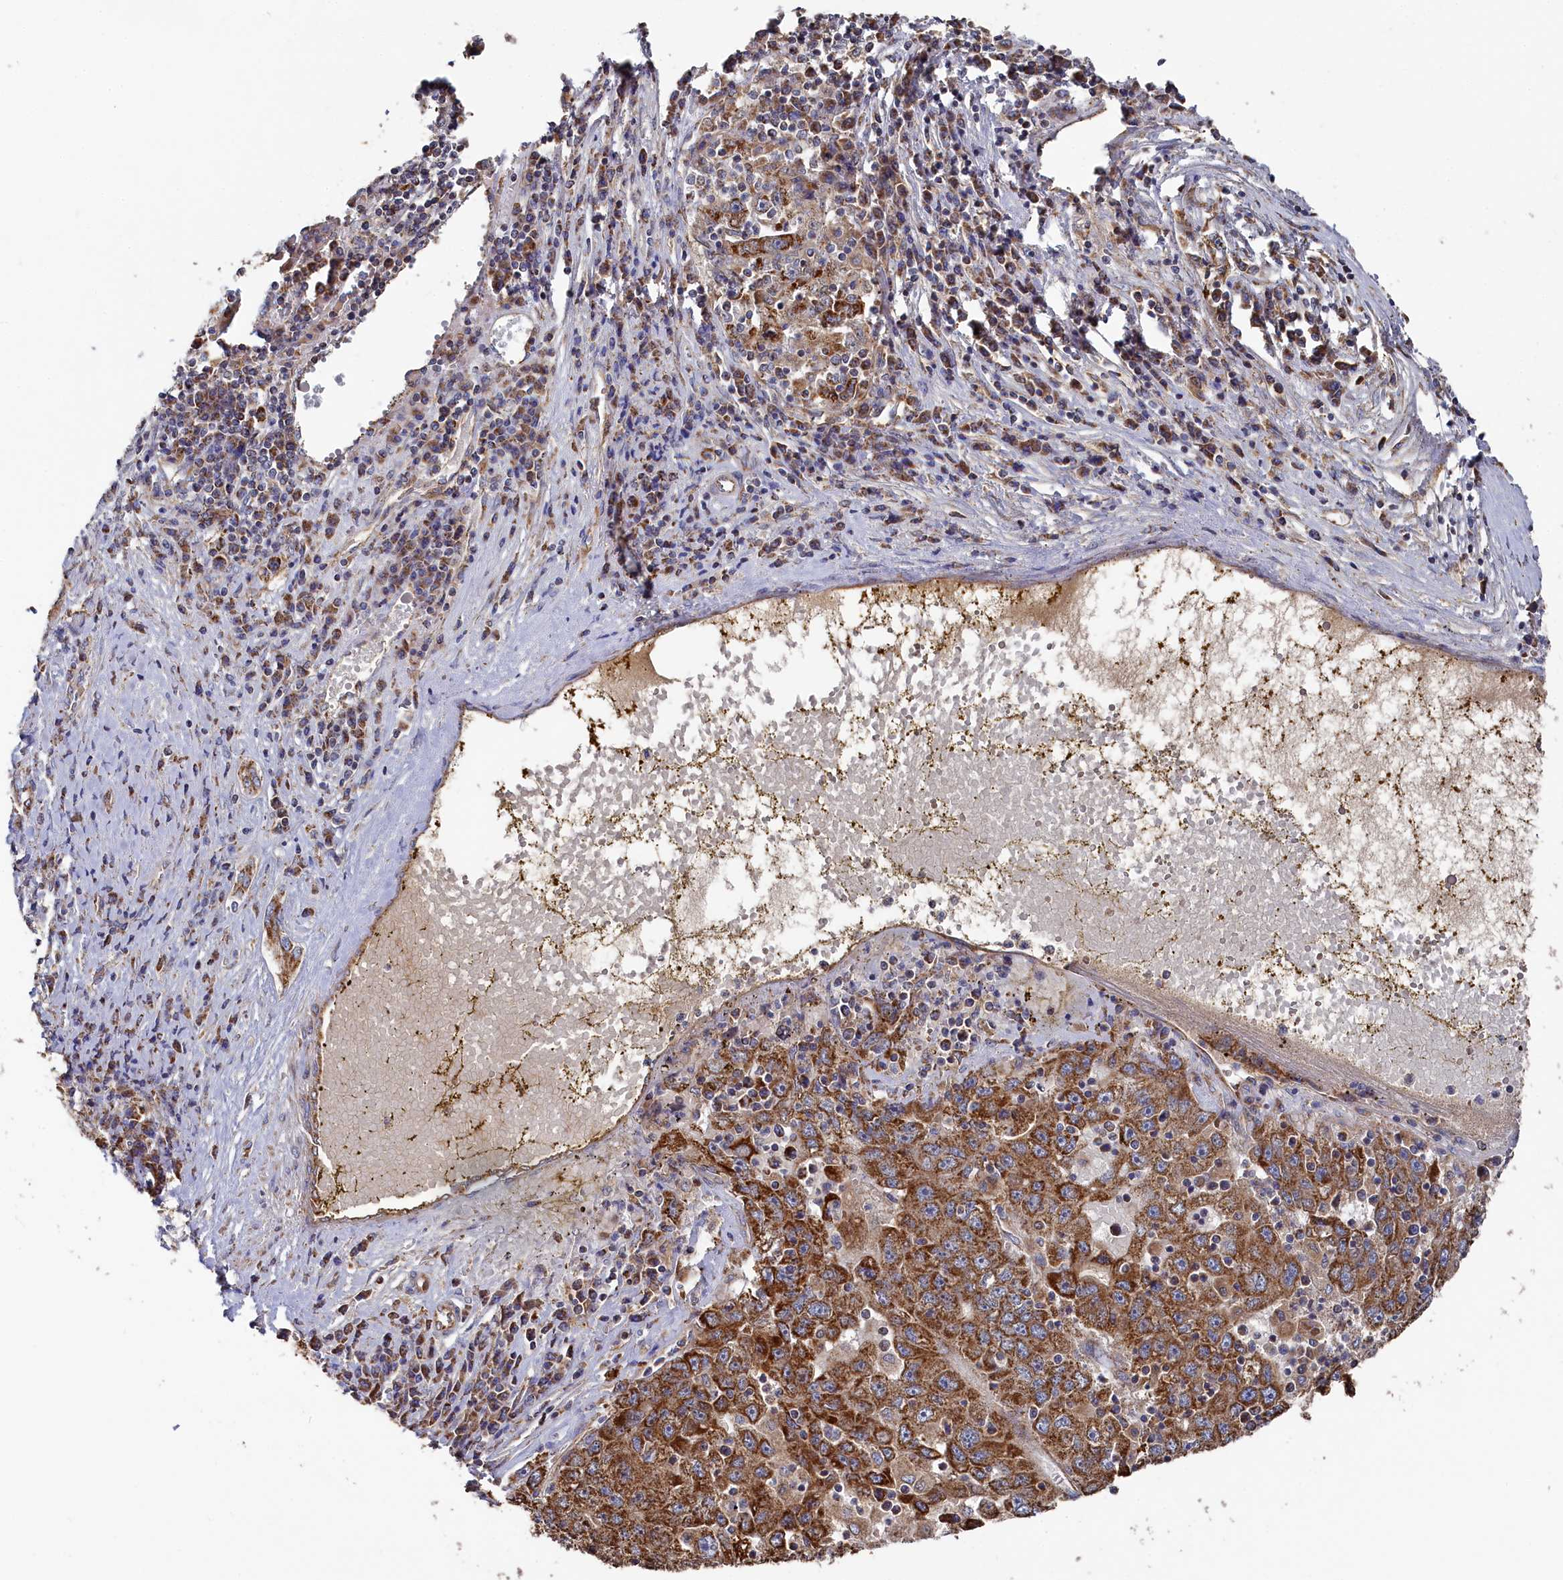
{"staining": {"intensity": "strong", "quantity": ">75%", "location": "cytoplasmic/membranous"}, "tissue": "liver cancer", "cell_type": "Tumor cells", "image_type": "cancer", "snomed": [{"axis": "morphology", "description": "Carcinoma, Hepatocellular, NOS"}, {"axis": "topography", "description": "Liver"}], "caption": "Strong cytoplasmic/membranous staining for a protein is appreciated in about >75% of tumor cells of liver cancer (hepatocellular carcinoma) using IHC.", "gene": "HAUS2", "patient": {"sex": "male", "age": 49}}